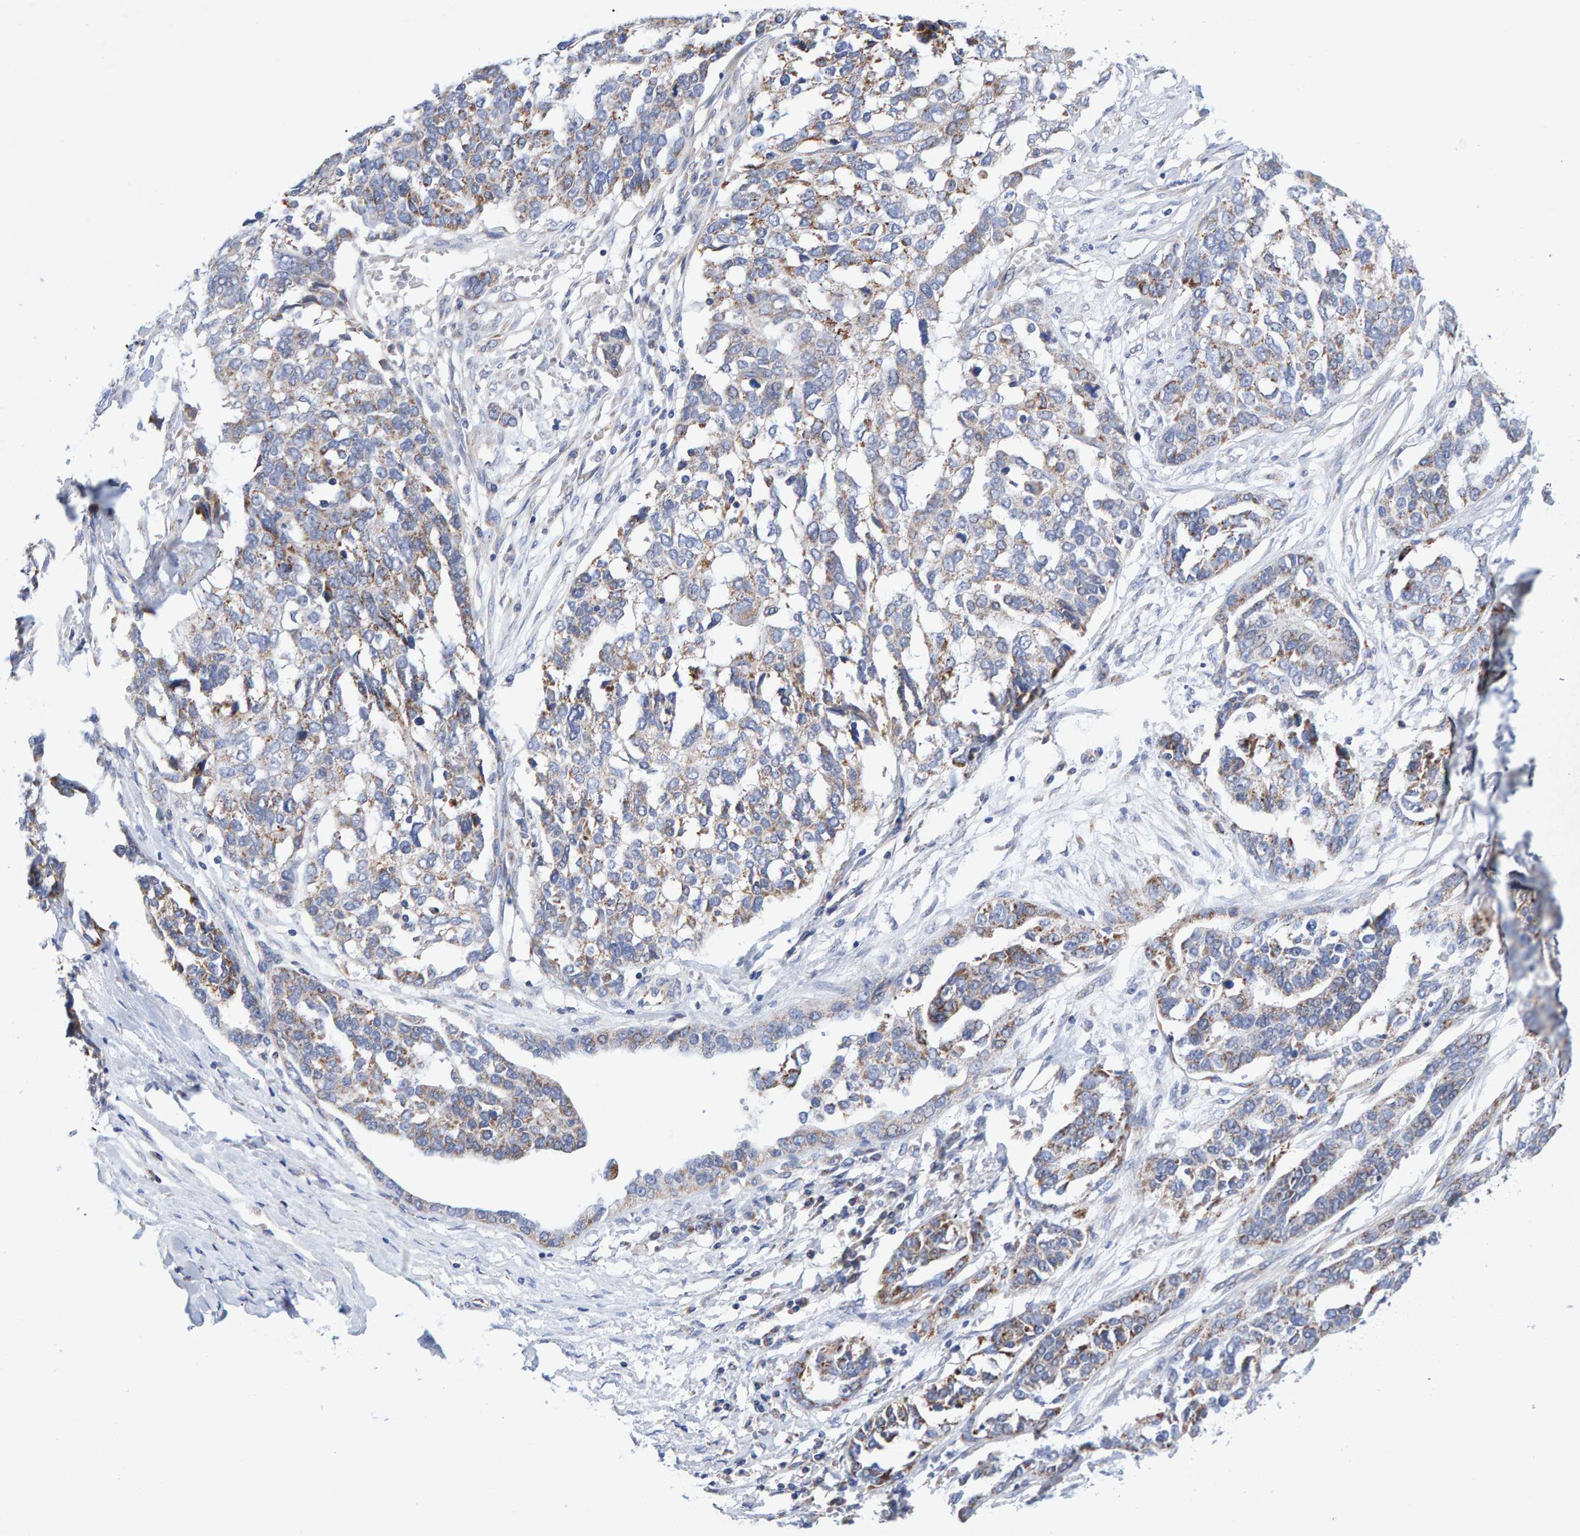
{"staining": {"intensity": "moderate", "quantity": "<25%", "location": "cytoplasmic/membranous"}, "tissue": "ovarian cancer", "cell_type": "Tumor cells", "image_type": "cancer", "snomed": [{"axis": "morphology", "description": "Cystadenocarcinoma, serous, NOS"}, {"axis": "topography", "description": "Ovary"}], "caption": "A brown stain shows moderate cytoplasmic/membranous staining of a protein in serous cystadenocarcinoma (ovarian) tumor cells.", "gene": "EFR3A", "patient": {"sex": "female", "age": 44}}